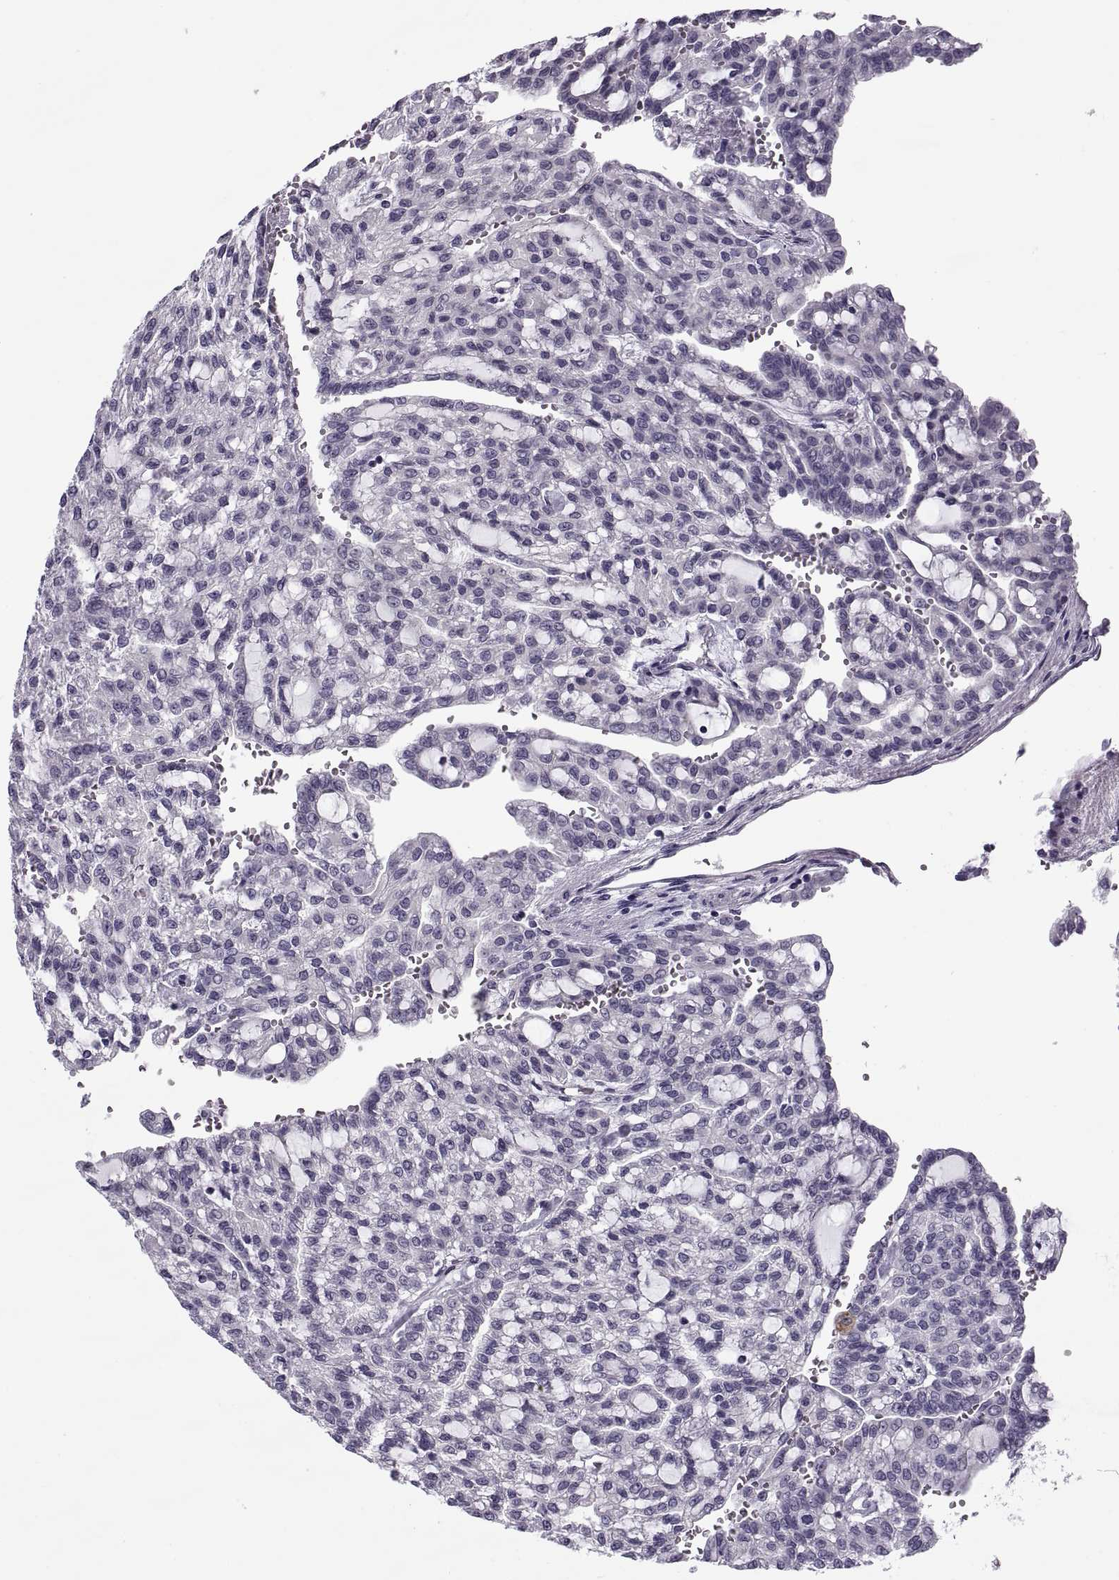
{"staining": {"intensity": "negative", "quantity": "none", "location": "none"}, "tissue": "renal cancer", "cell_type": "Tumor cells", "image_type": "cancer", "snomed": [{"axis": "morphology", "description": "Adenocarcinoma, NOS"}, {"axis": "topography", "description": "Kidney"}], "caption": "A high-resolution image shows immunohistochemistry staining of adenocarcinoma (renal), which shows no significant positivity in tumor cells. Brightfield microscopy of IHC stained with DAB (brown) and hematoxylin (blue), captured at high magnification.", "gene": "MAGEB1", "patient": {"sex": "male", "age": 63}}